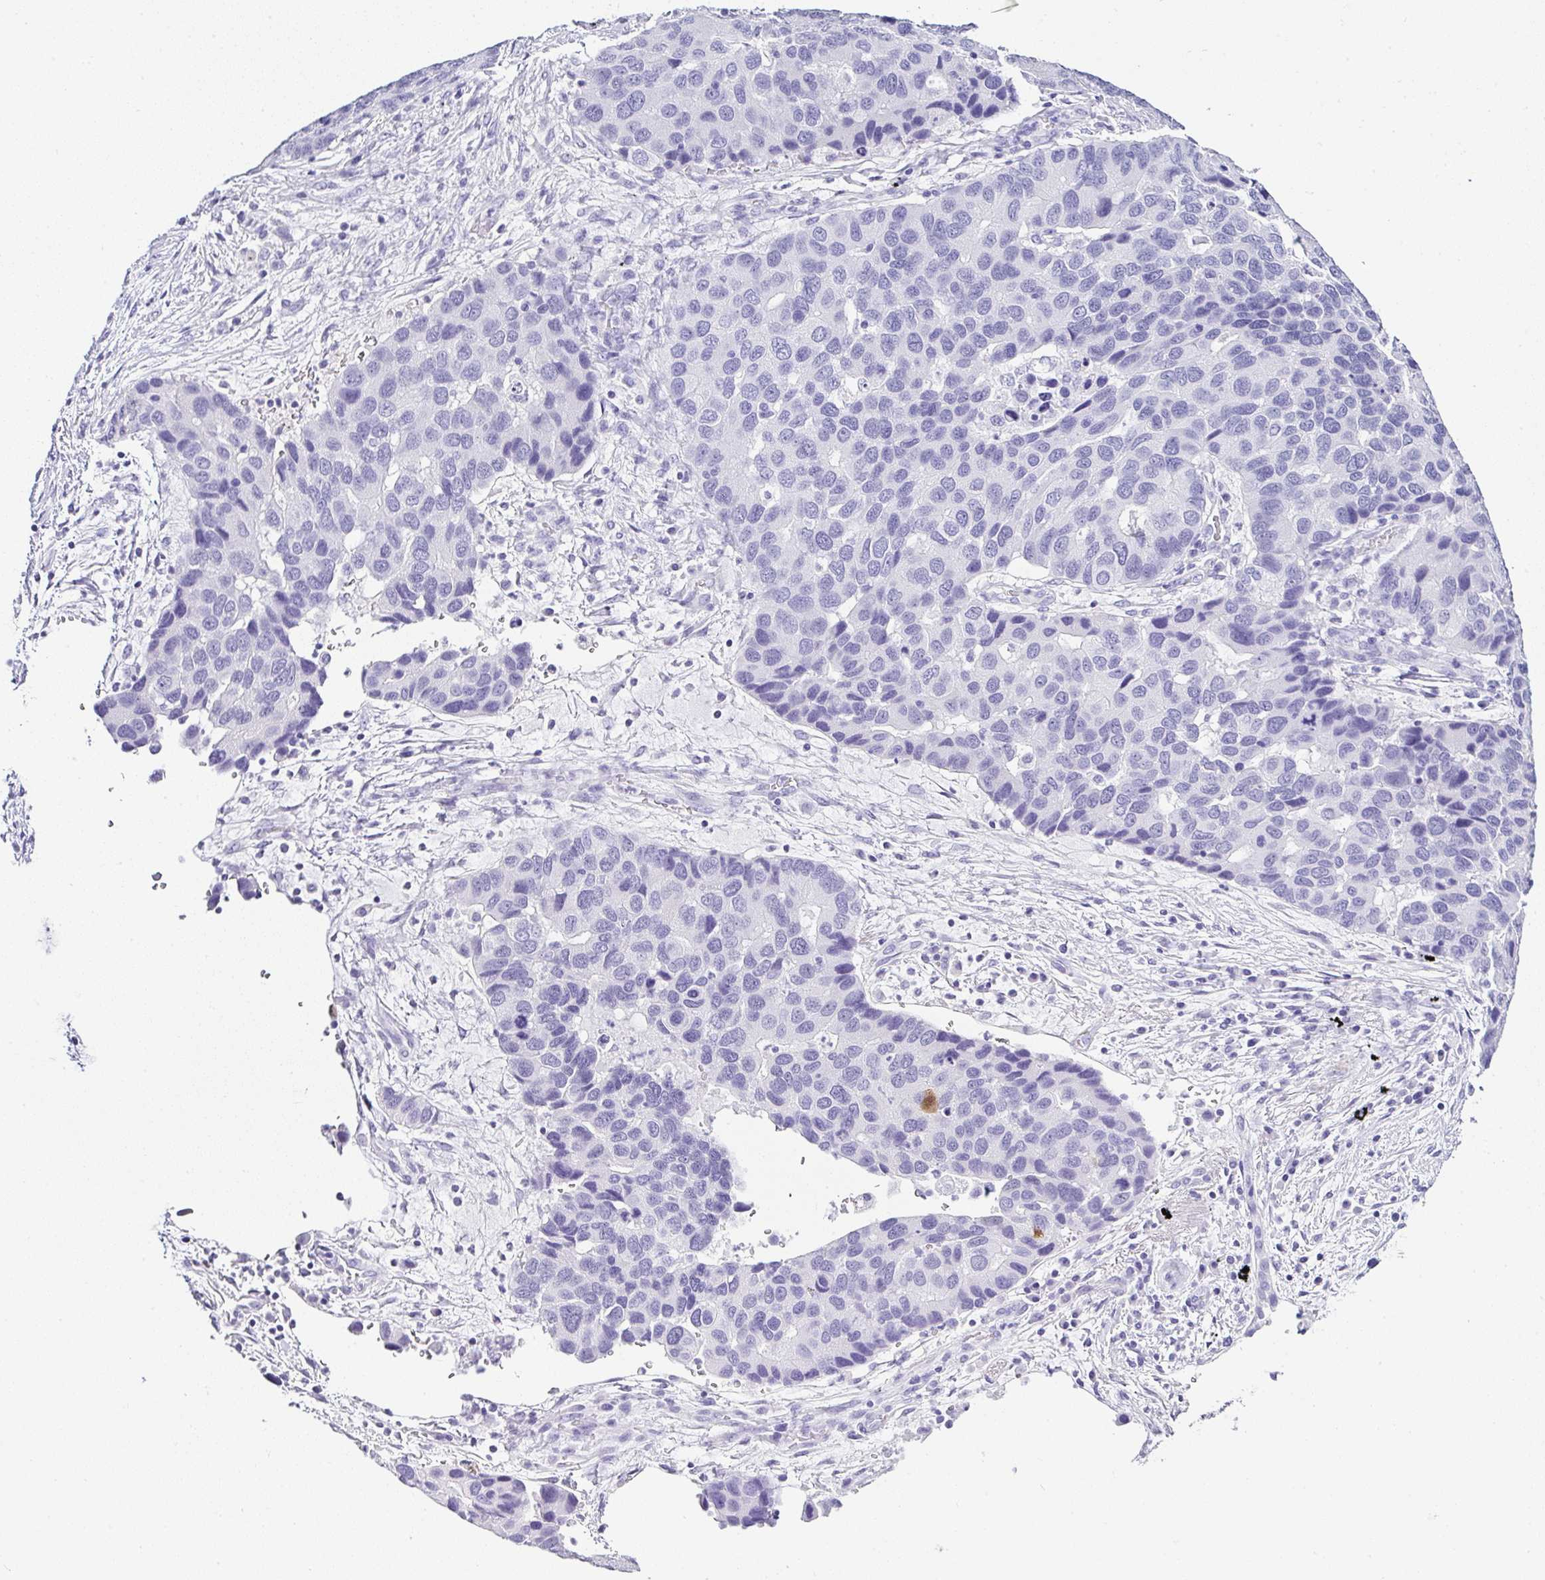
{"staining": {"intensity": "negative", "quantity": "none", "location": "none"}, "tissue": "lung cancer", "cell_type": "Tumor cells", "image_type": "cancer", "snomed": [{"axis": "morphology", "description": "Aneuploidy"}, {"axis": "morphology", "description": "Adenocarcinoma, NOS"}, {"axis": "topography", "description": "Lymph node"}, {"axis": "topography", "description": "Lung"}], "caption": "Lung cancer was stained to show a protein in brown. There is no significant expression in tumor cells.", "gene": "SERPINB3", "patient": {"sex": "female", "age": 74}}